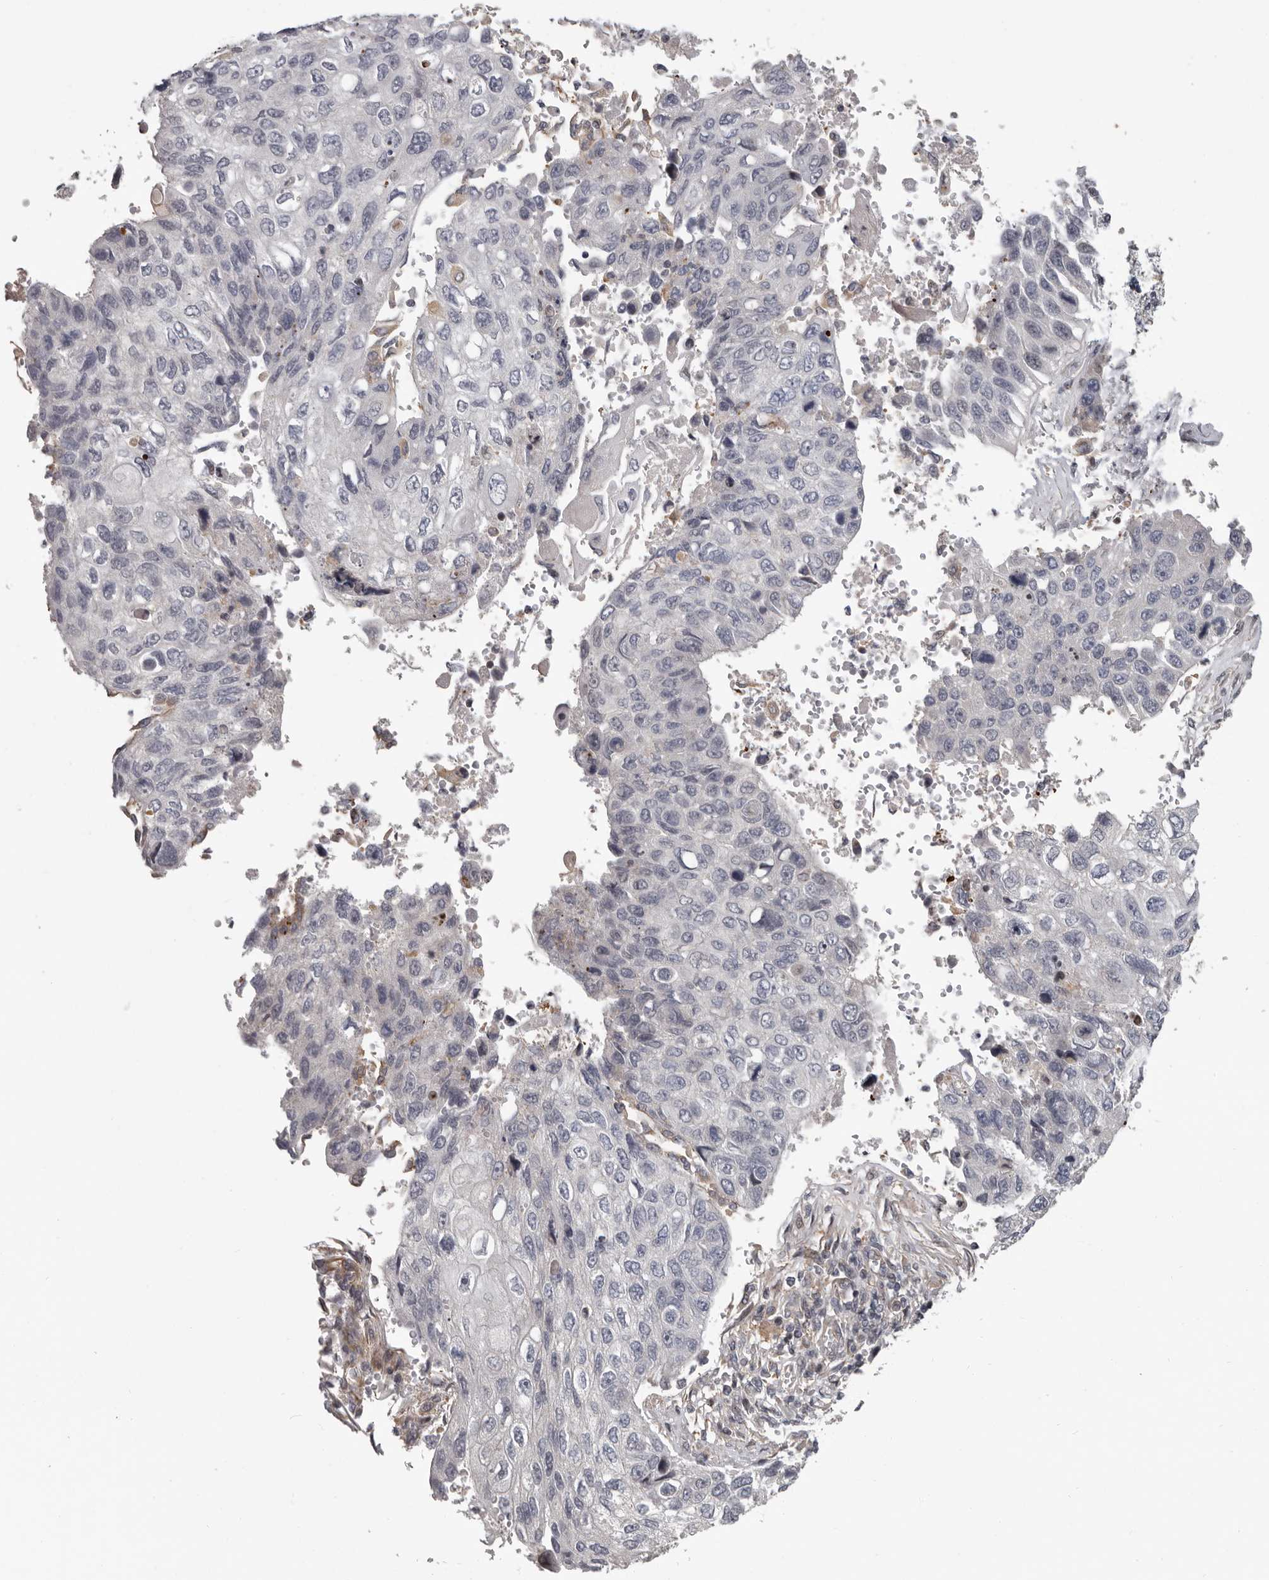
{"staining": {"intensity": "negative", "quantity": "none", "location": "none"}, "tissue": "lung cancer", "cell_type": "Tumor cells", "image_type": "cancer", "snomed": [{"axis": "morphology", "description": "Squamous cell carcinoma, NOS"}, {"axis": "topography", "description": "Lung"}], "caption": "This is an immunohistochemistry micrograph of human lung squamous cell carcinoma. There is no staining in tumor cells.", "gene": "FGFR4", "patient": {"sex": "male", "age": 61}}